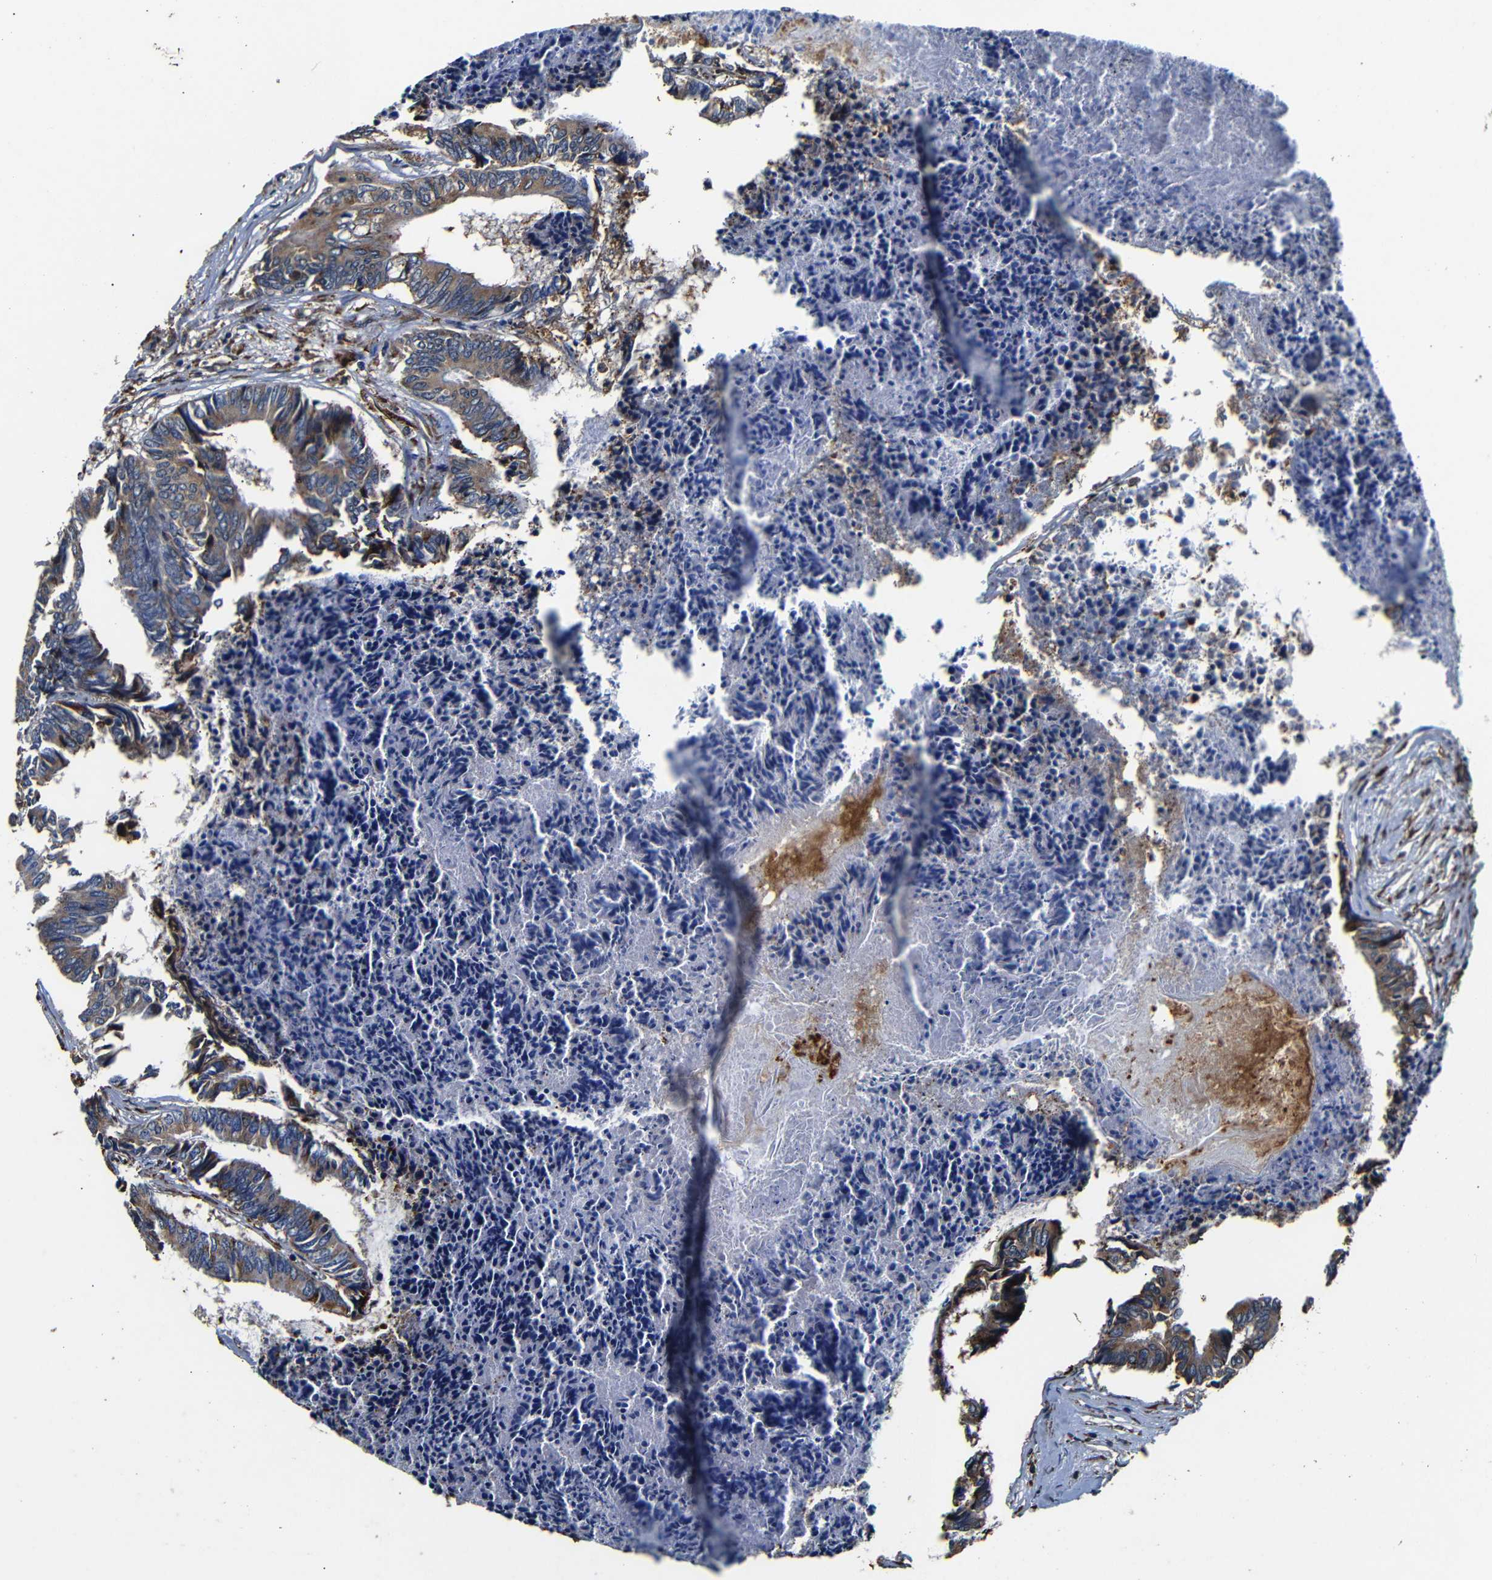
{"staining": {"intensity": "moderate", "quantity": ">75%", "location": "cytoplasmic/membranous"}, "tissue": "colorectal cancer", "cell_type": "Tumor cells", "image_type": "cancer", "snomed": [{"axis": "morphology", "description": "Adenocarcinoma, NOS"}, {"axis": "topography", "description": "Rectum"}], "caption": "About >75% of tumor cells in human colorectal adenocarcinoma exhibit moderate cytoplasmic/membranous protein staining as visualized by brown immunohistochemical staining.", "gene": "SCN9A", "patient": {"sex": "male", "age": 63}}